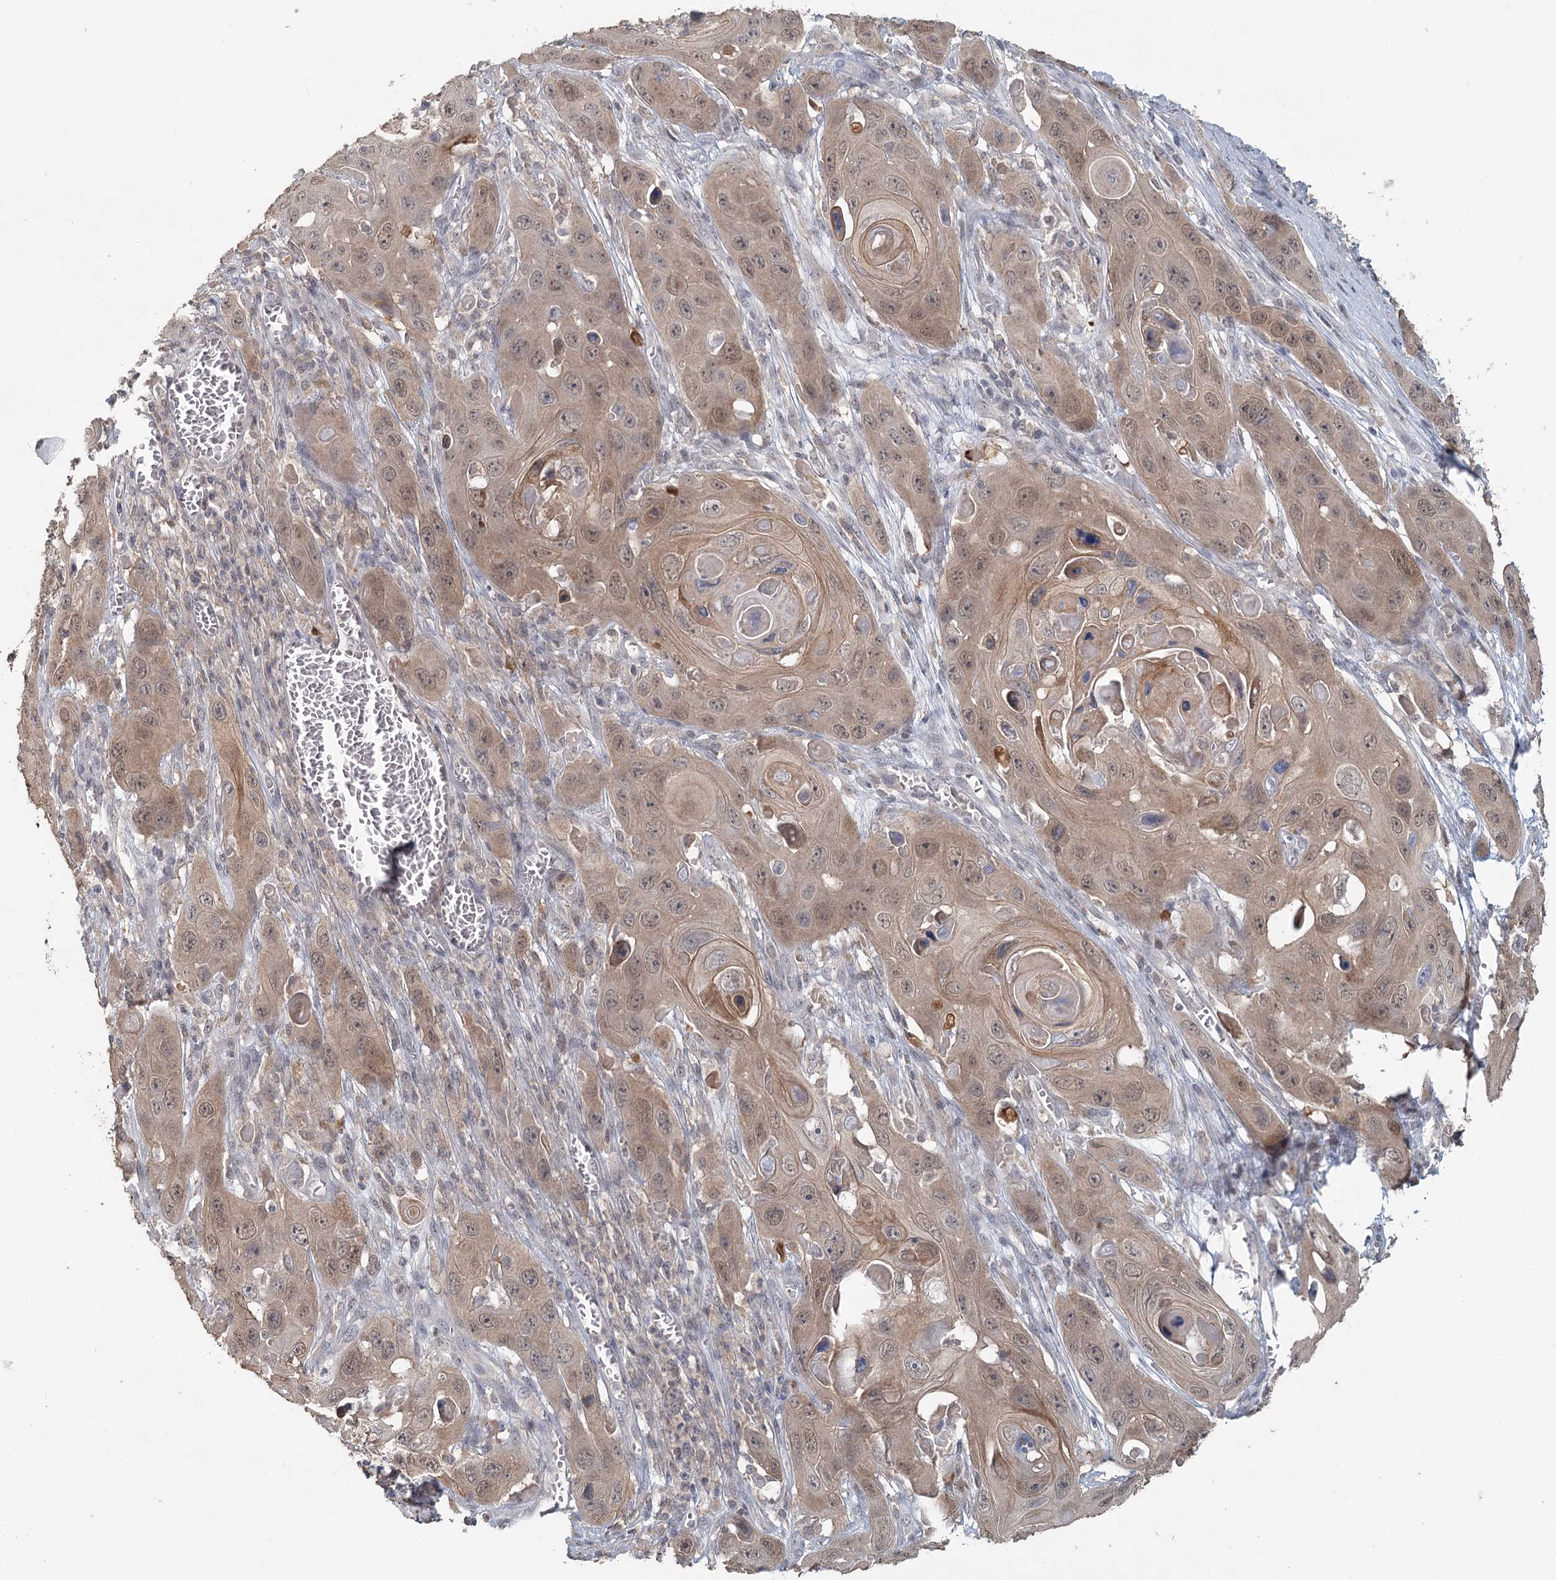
{"staining": {"intensity": "weak", "quantity": ">75%", "location": "cytoplasmic/membranous,nuclear"}, "tissue": "skin cancer", "cell_type": "Tumor cells", "image_type": "cancer", "snomed": [{"axis": "morphology", "description": "Squamous cell carcinoma, NOS"}, {"axis": "topography", "description": "Skin"}], "caption": "A low amount of weak cytoplasmic/membranous and nuclear positivity is appreciated in about >75% of tumor cells in skin cancer tissue.", "gene": "ADK", "patient": {"sex": "male", "age": 55}}